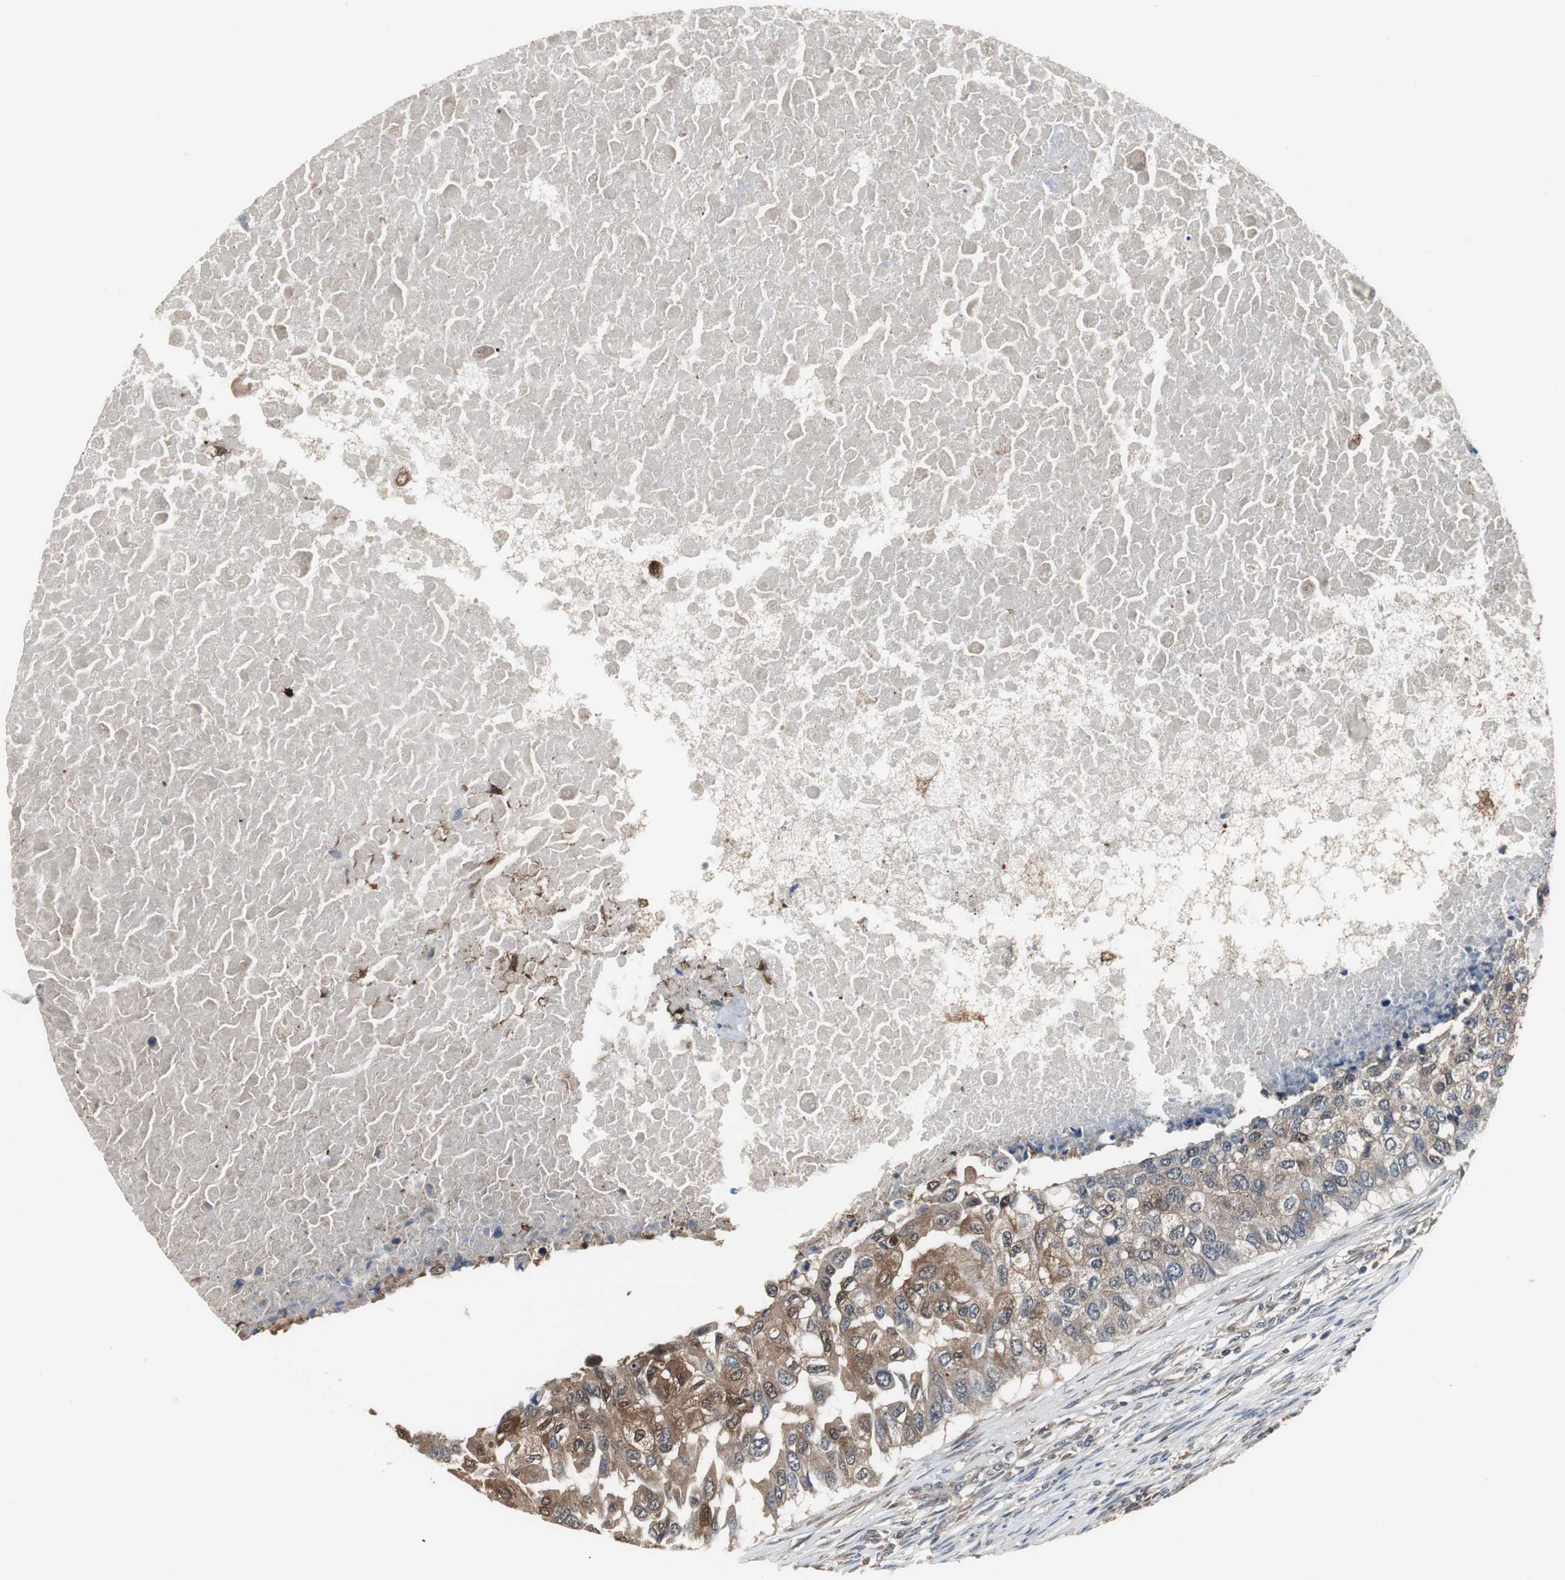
{"staining": {"intensity": "moderate", "quantity": ">75%", "location": "cytoplasmic/membranous"}, "tissue": "breast cancer", "cell_type": "Tumor cells", "image_type": "cancer", "snomed": [{"axis": "morphology", "description": "Normal tissue, NOS"}, {"axis": "morphology", "description": "Duct carcinoma"}, {"axis": "topography", "description": "Breast"}], "caption": "Immunohistochemical staining of breast cancer exhibits moderate cytoplasmic/membranous protein staining in about >75% of tumor cells.", "gene": "ZSCAN22", "patient": {"sex": "female", "age": 49}}